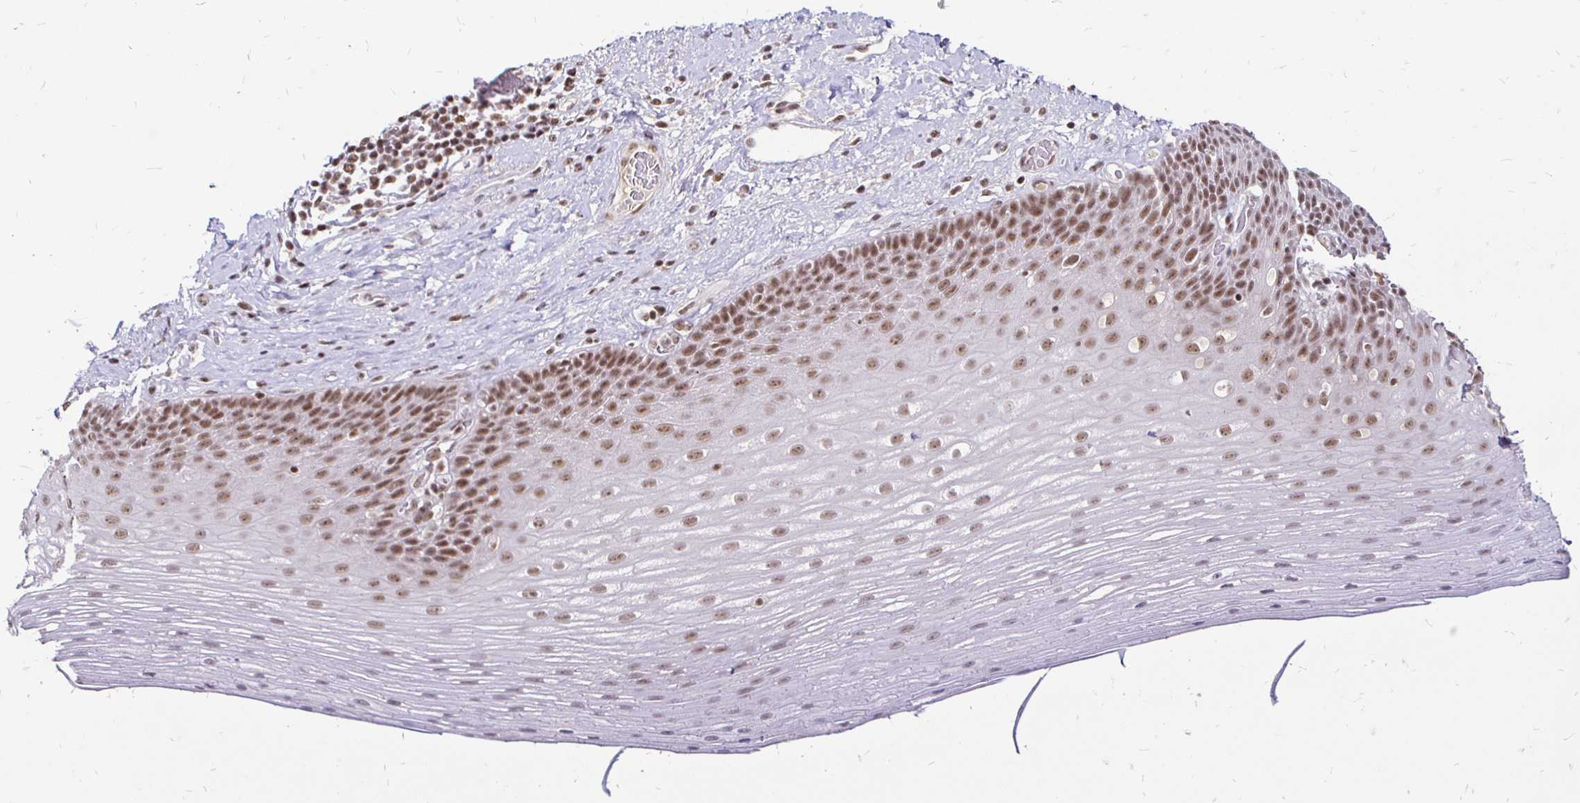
{"staining": {"intensity": "moderate", "quantity": ">75%", "location": "nuclear"}, "tissue": "esophagus", "cell_type": "Squamous epithelial cells", "image_type": "normal", "snomed": [{"axis": "morphology", "description": "Normal tissue, NOS"}, {"axis": "topography", "description": "Esophagus"}], "caption": "Squamous epithelial cells exhibit medium levels of moderate nuclear expression in about >75% of cells in benign esophagus.", "gene": "SIN3A", "patient": {"sex": "male", "age": 62}}